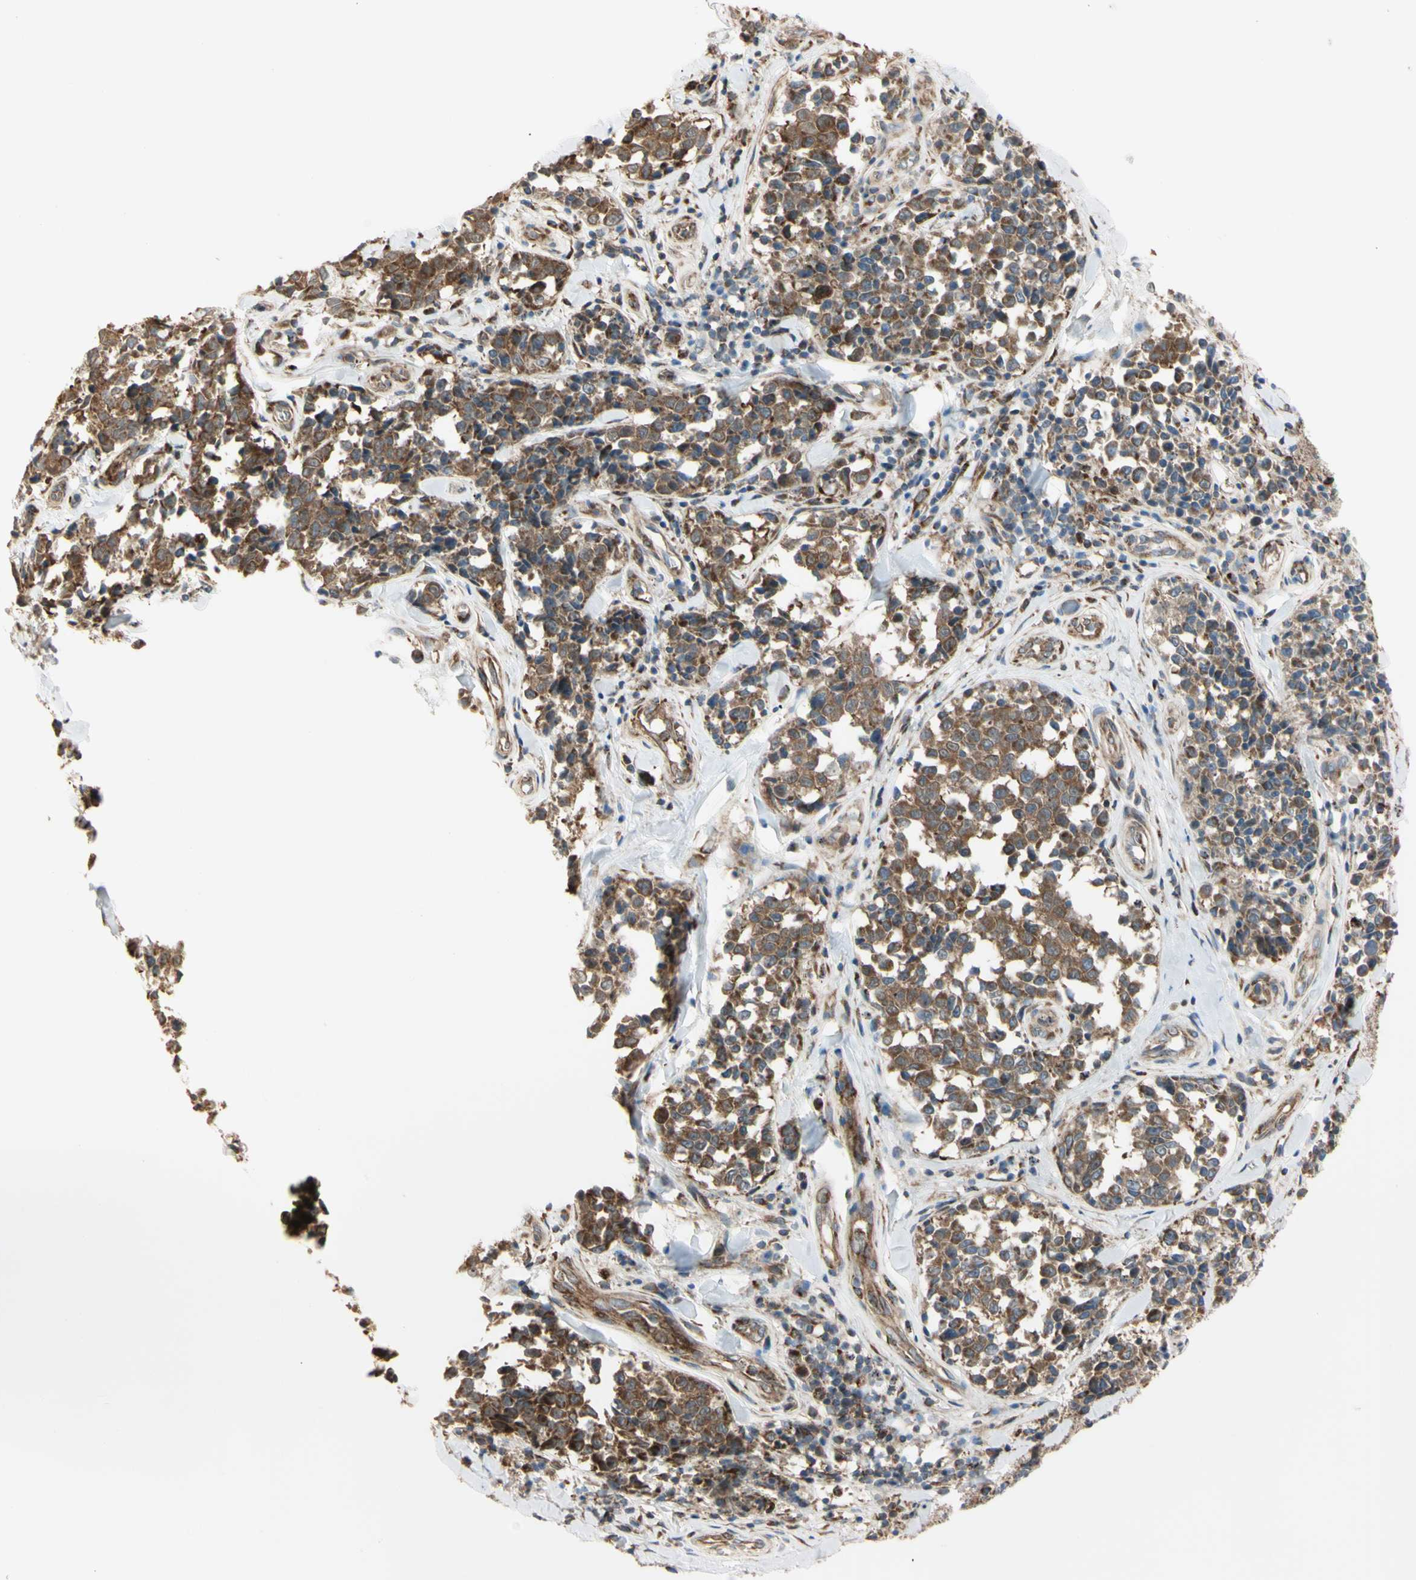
{"staining": {"intensity": "moderate", "quantity": ">75%", "location": "cytoplasmic/membranous"}, "tissue": "melanoma", "cell_type": "Tumor cells", "image_type": "cancer", "snomed": [{"axis": "morphology", "description": "Malignant melanoma, NOS"}, {"axis": "topography", "description": "Skin"}], "caption": "Brown immunohistochemical staining in human melanoma displays moderate cytoplasmic/membranous expression in approximately >75% of tumor cells.", "gene": "EIF5A", "patient": {"sex": "female", "age": 64}}